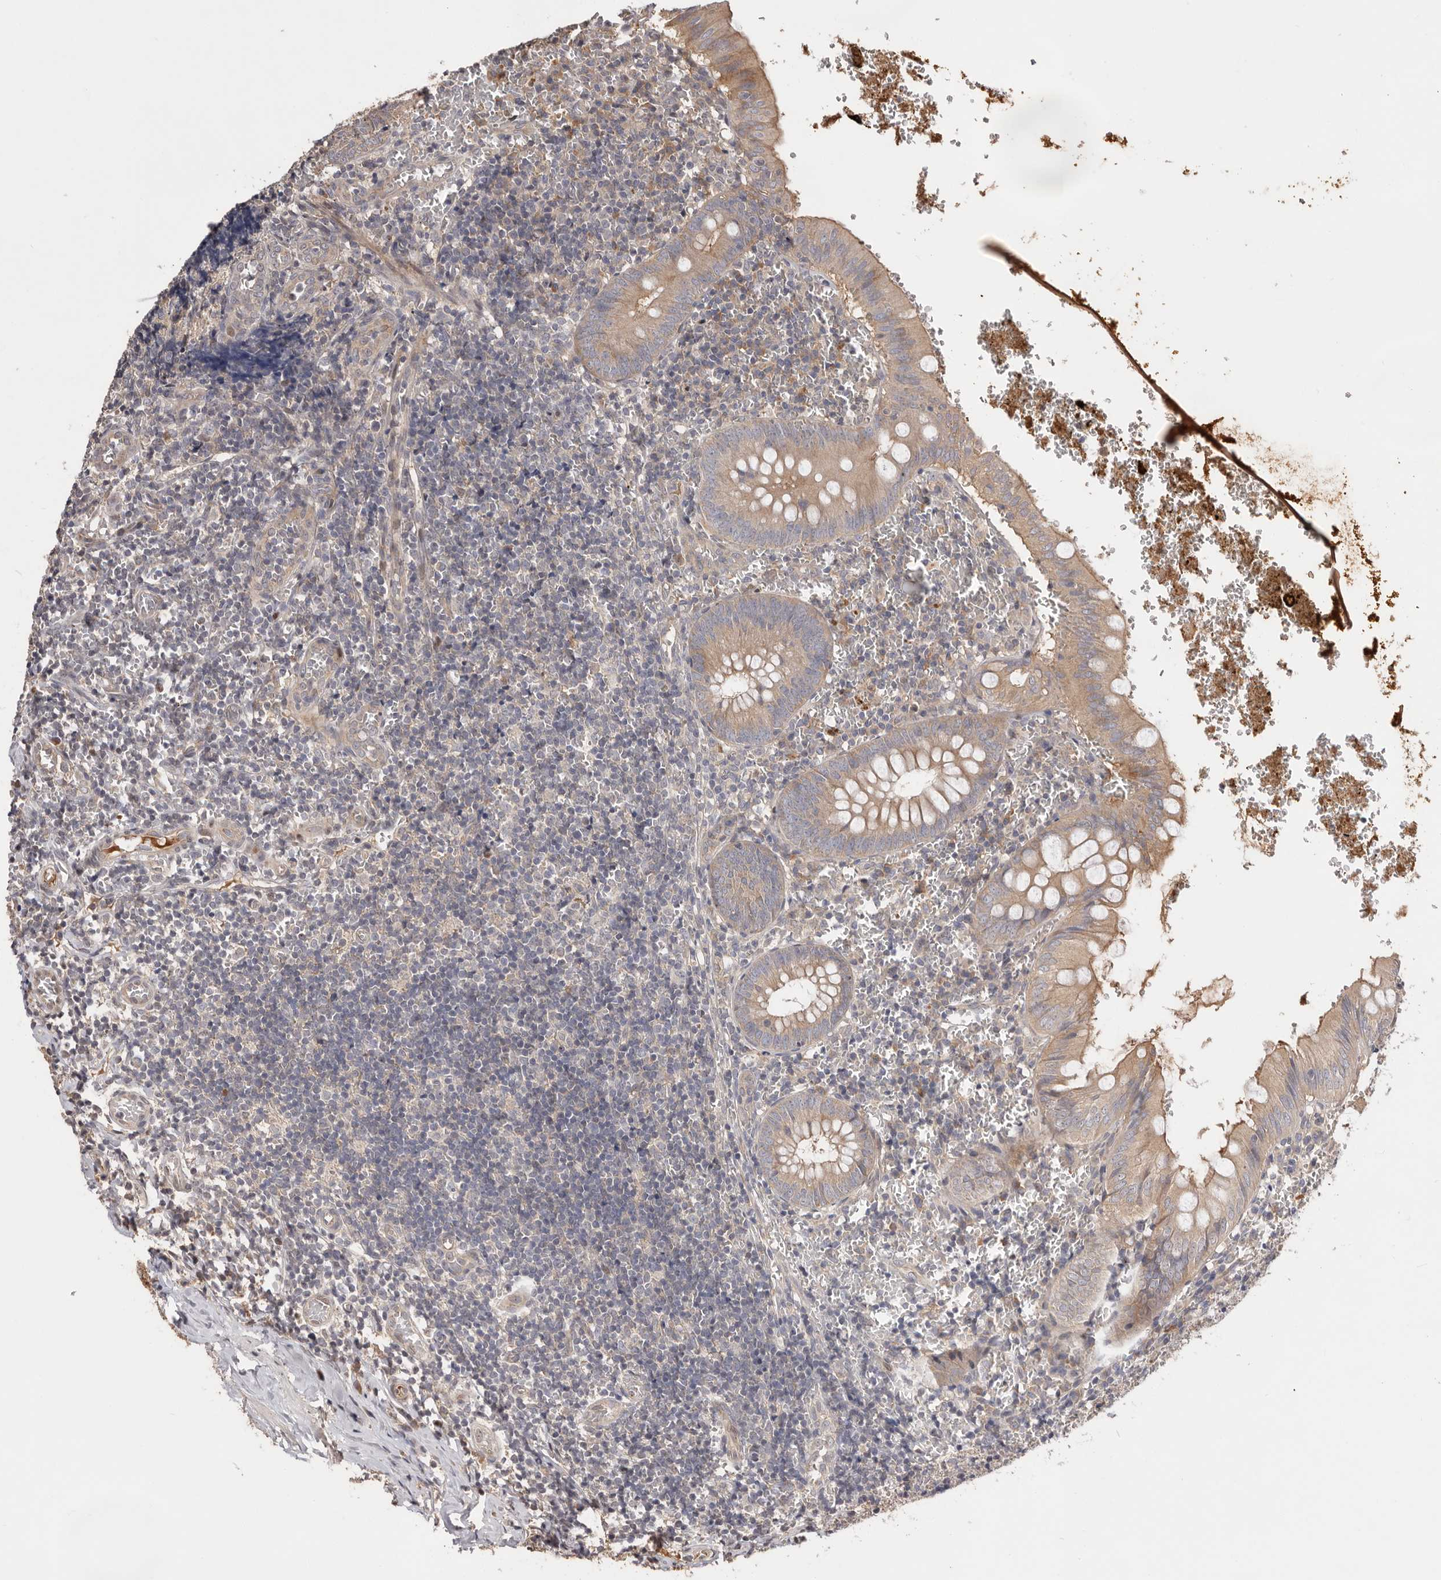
{"staining": {"intensity": "weak", "quantity": ">75%", "location": "cytoplasmic/membranous"}, "tissue": "appendix", "cell_type": "Glandular cells", "image_type": "normal", "snomed": [{"axis": "morphology", "description": "Normal tissue, NOS"}, {"axis": "topography", "description": "Appendix"}], "caption": "A brown stain highlights weak cytoplasmic/membranous positivity of a protein in glandular cells of benign human appendix. Nuclei are stained in blue.", "gene": "DOP1A", "patient": {"sex": "male", "age": 8}}